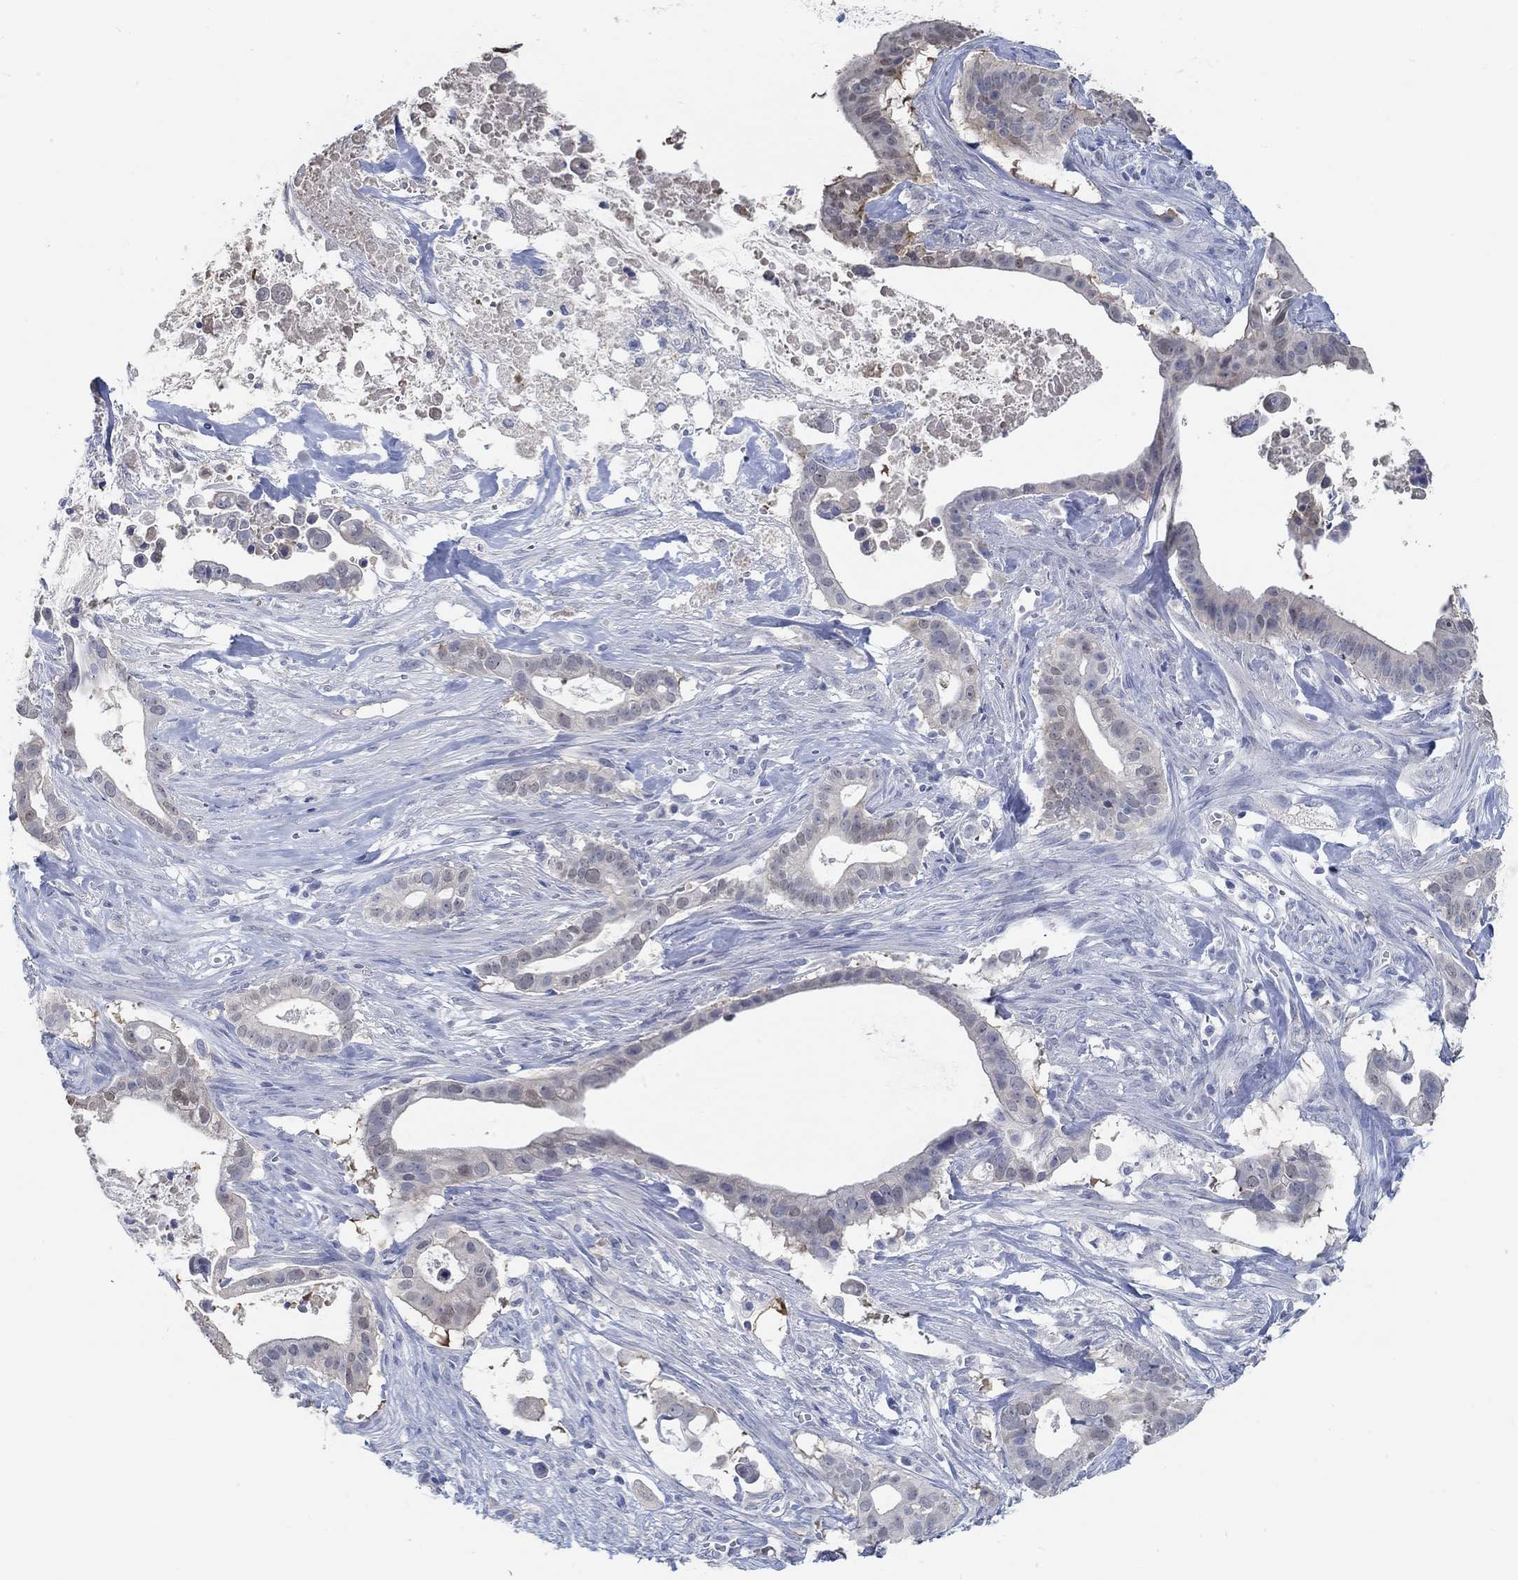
{"staining": {"intensity": "negative", "quantity": "none", "location": "none"}, "tissue": "pancreatic cancer", "cell_type": "Tumor cells", "image_type": "cancer", "snomed": [{"axis": "morphology", "description": "Adenocarcinoma, NOS"}, {"axis": "topography", "description": "Pancreas"}], "caption": "High magnification brightfield microscopy of adenocarcinoma (pancreatic) stained with DAB (3,3'-diaminobenzidine) (brown) and counterstained with hematoxylin (blue): tumor cells show no significant expression.", "gene": "TEKT4", "patient": {"sex": "male", "age": 61}}